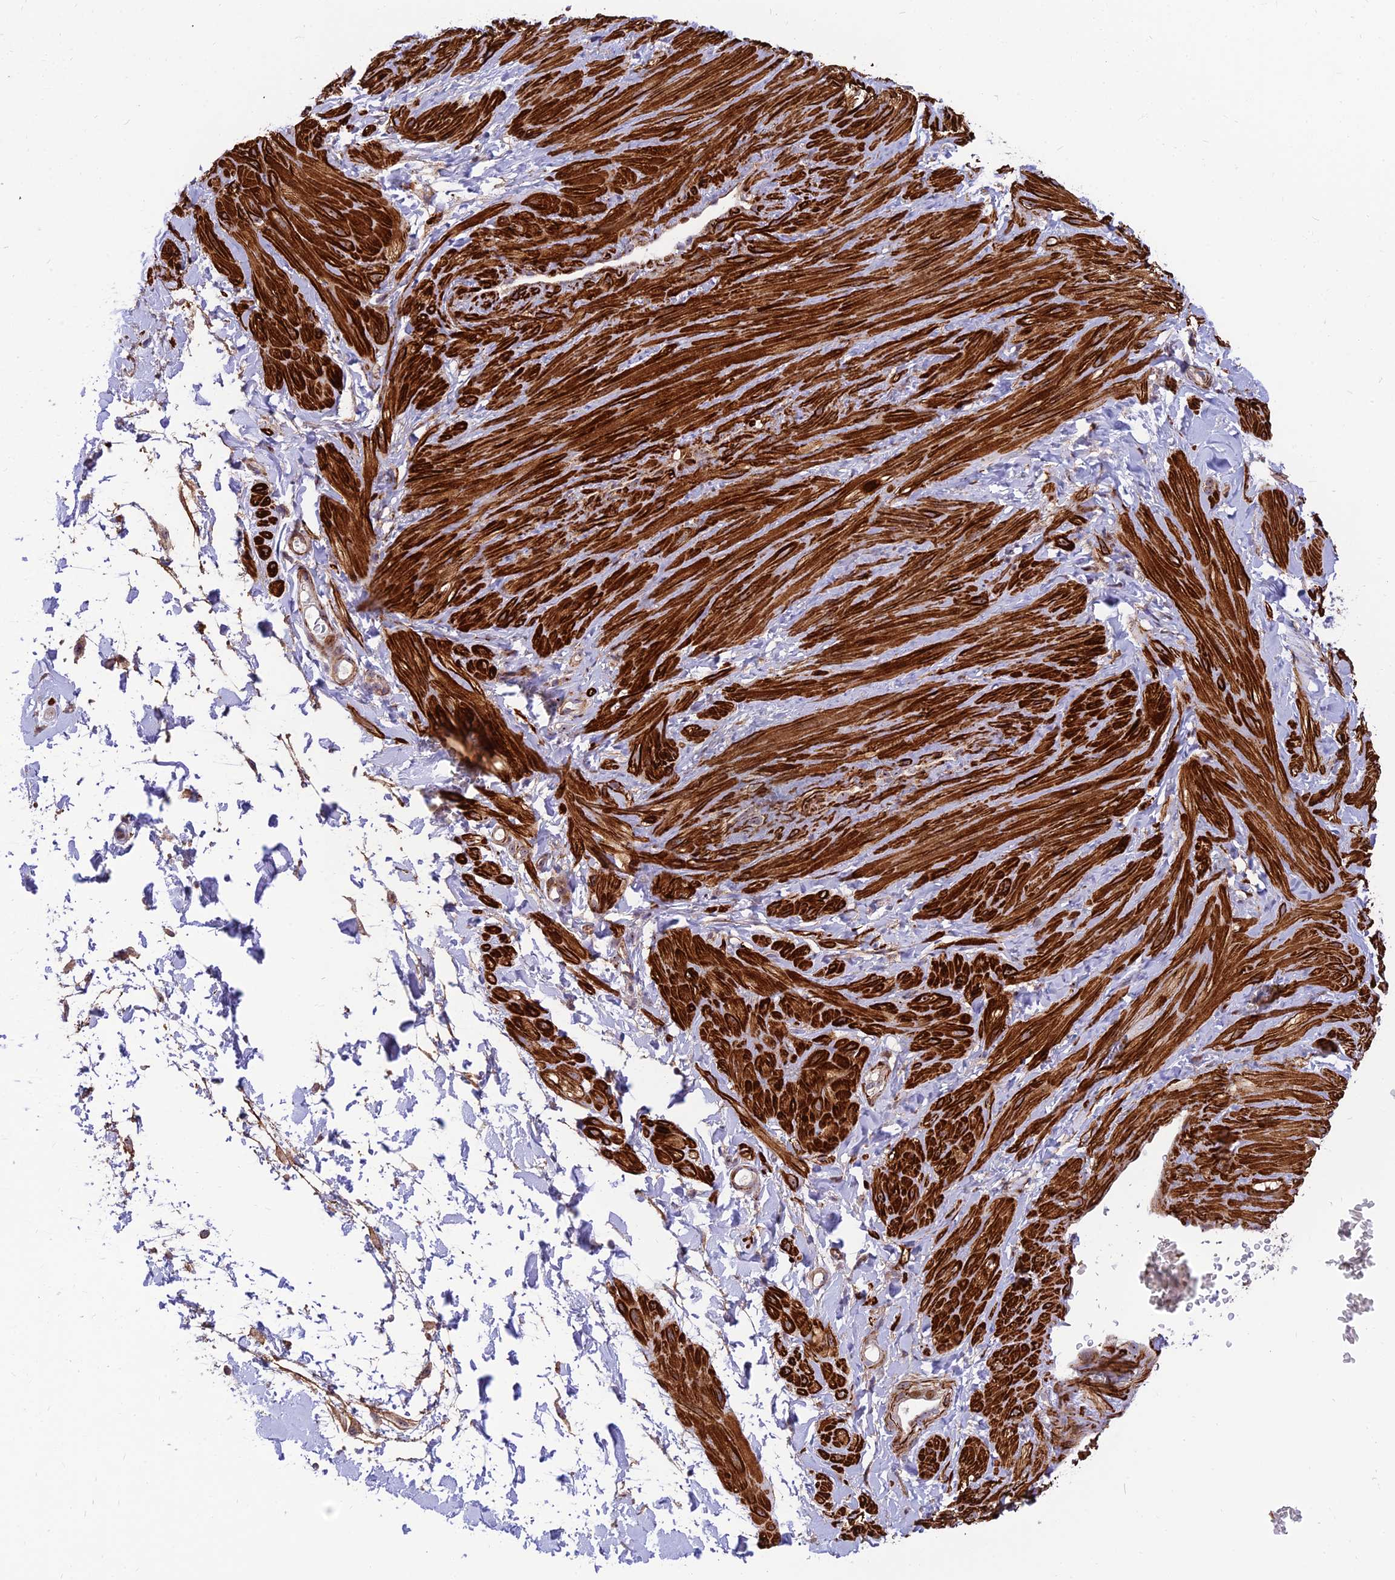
{"staining": {"intensity": "negative", "quantity": "none", "location": "none"}, "tissue": "adipose tissue", "cell_type": "Adipocytes", "image_type": "normal", "snomed": [{"axis": "morphology", "description": "Normal tissue, NOS"}, {"axis": "topography", "description": "Soft tissue"}, {"axis": "topography", "description": "Adipose tissue"}, {"axis": "topography", "description": "Vascular tissue"}, {"axis": "topography", "description": "Peripheral nerve tissue"}], "caption": "IHC micrograph of benign adipose tissue stained for a protein (brown), which reveals no expression in adipocytes. Brightfield microscopy of immunohistochemistry stained with DAB (3,3'-diaminobenzidine) (brown) and hematoxylin (blue), captured at high magnification.", "gene": "KBTBD7", "patient": {"sex": "male", "age": 74}}